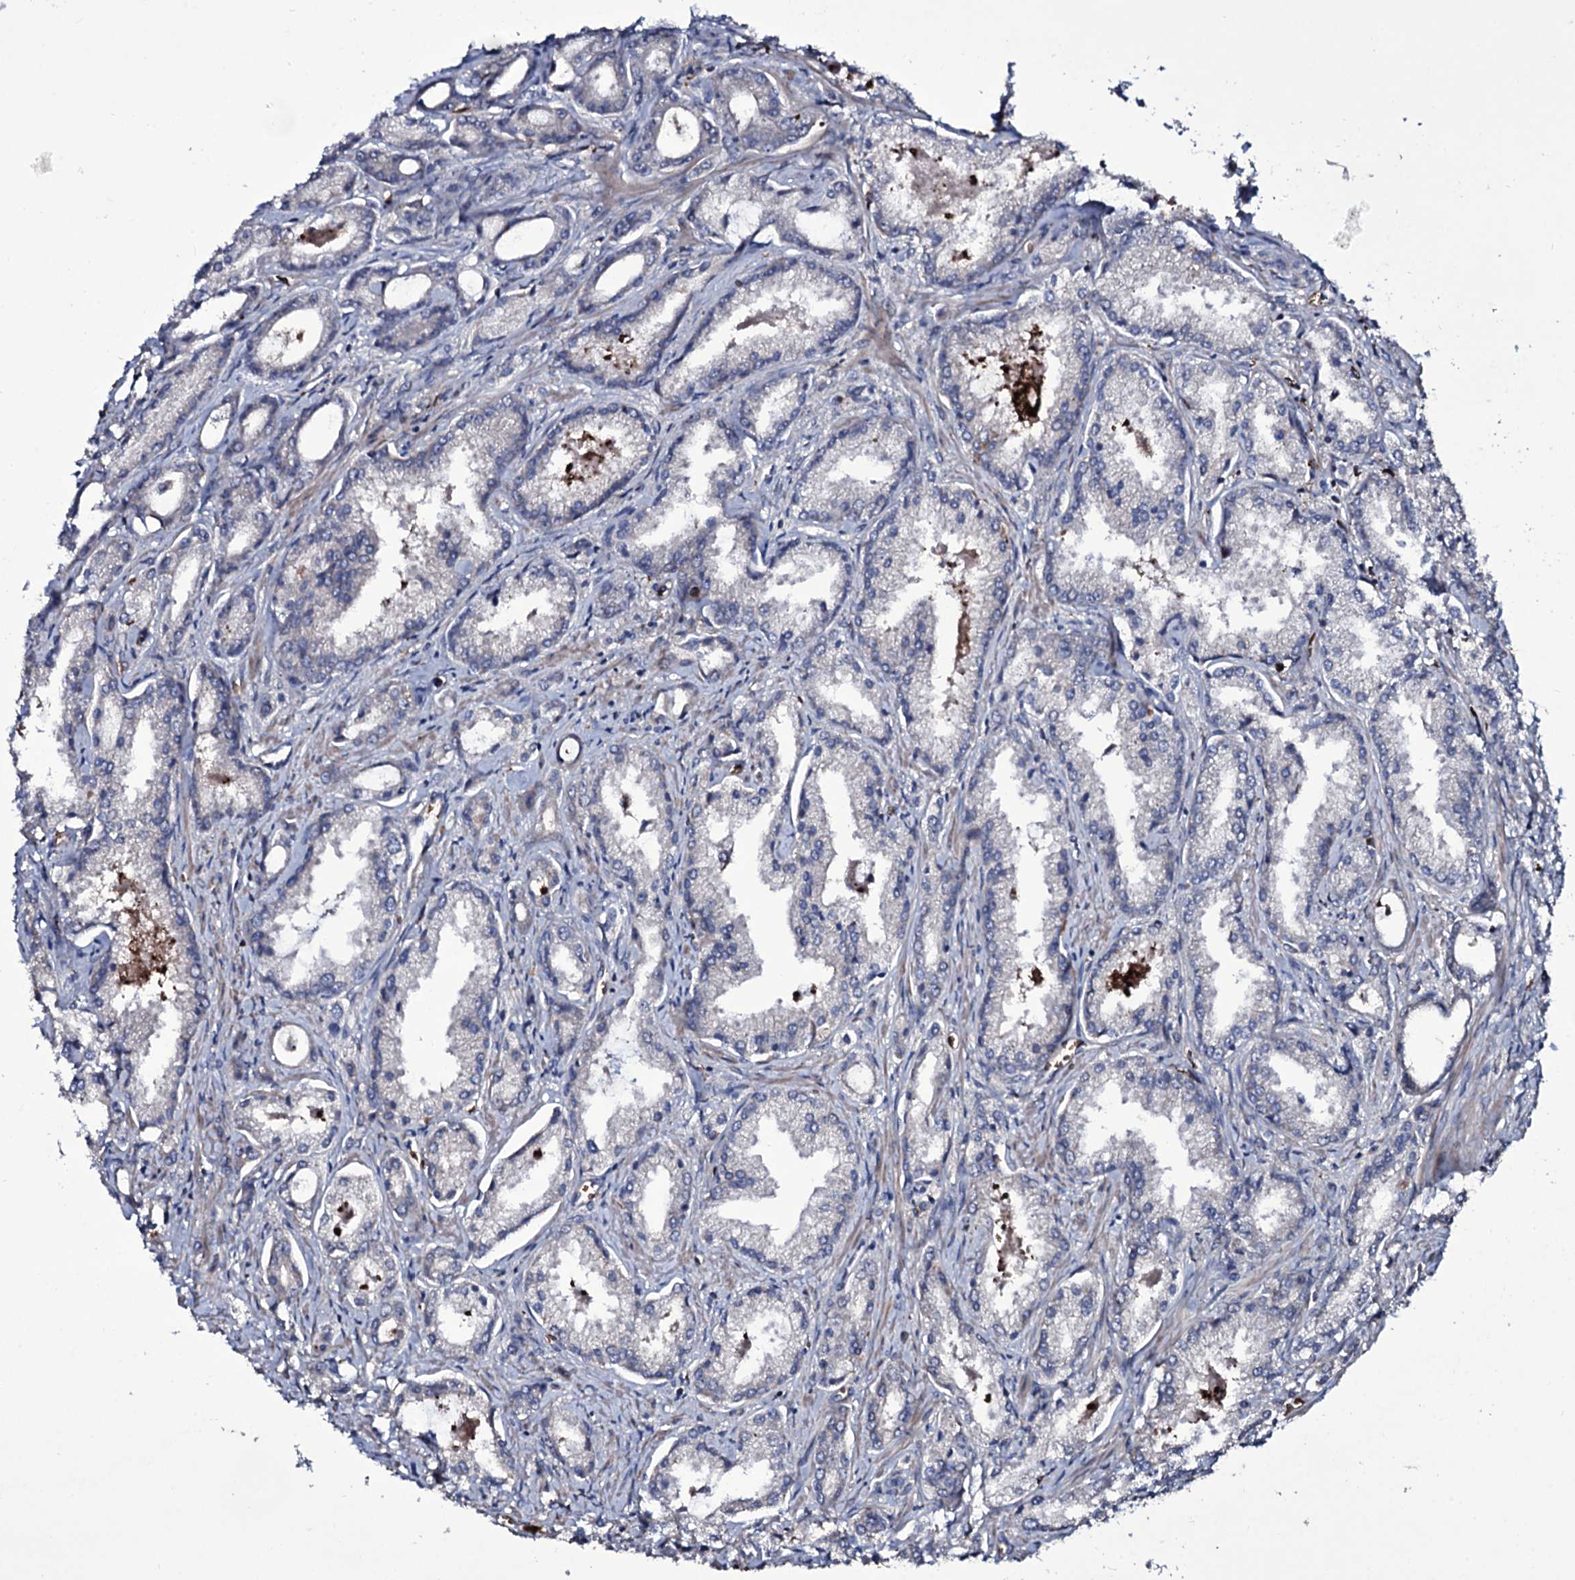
{"staining": {"intensity": "negative", "quantity": "none", "location": "none"}, "tissue": "prostate cancer", "cell_type": "Tumor cells", "image_type": "cancer", "snomed": [{"axis": "morphology", "description": "Adenocarcinoma, Low grade"}, {"axis": "topography", "description": "Prostate"}], "caption": "Human prostate cancer stained for a protein using IHC displays no expression in tumor cells.", "gene": "ZSWIM8", "patient": {"sex": "male", "age": 68}}